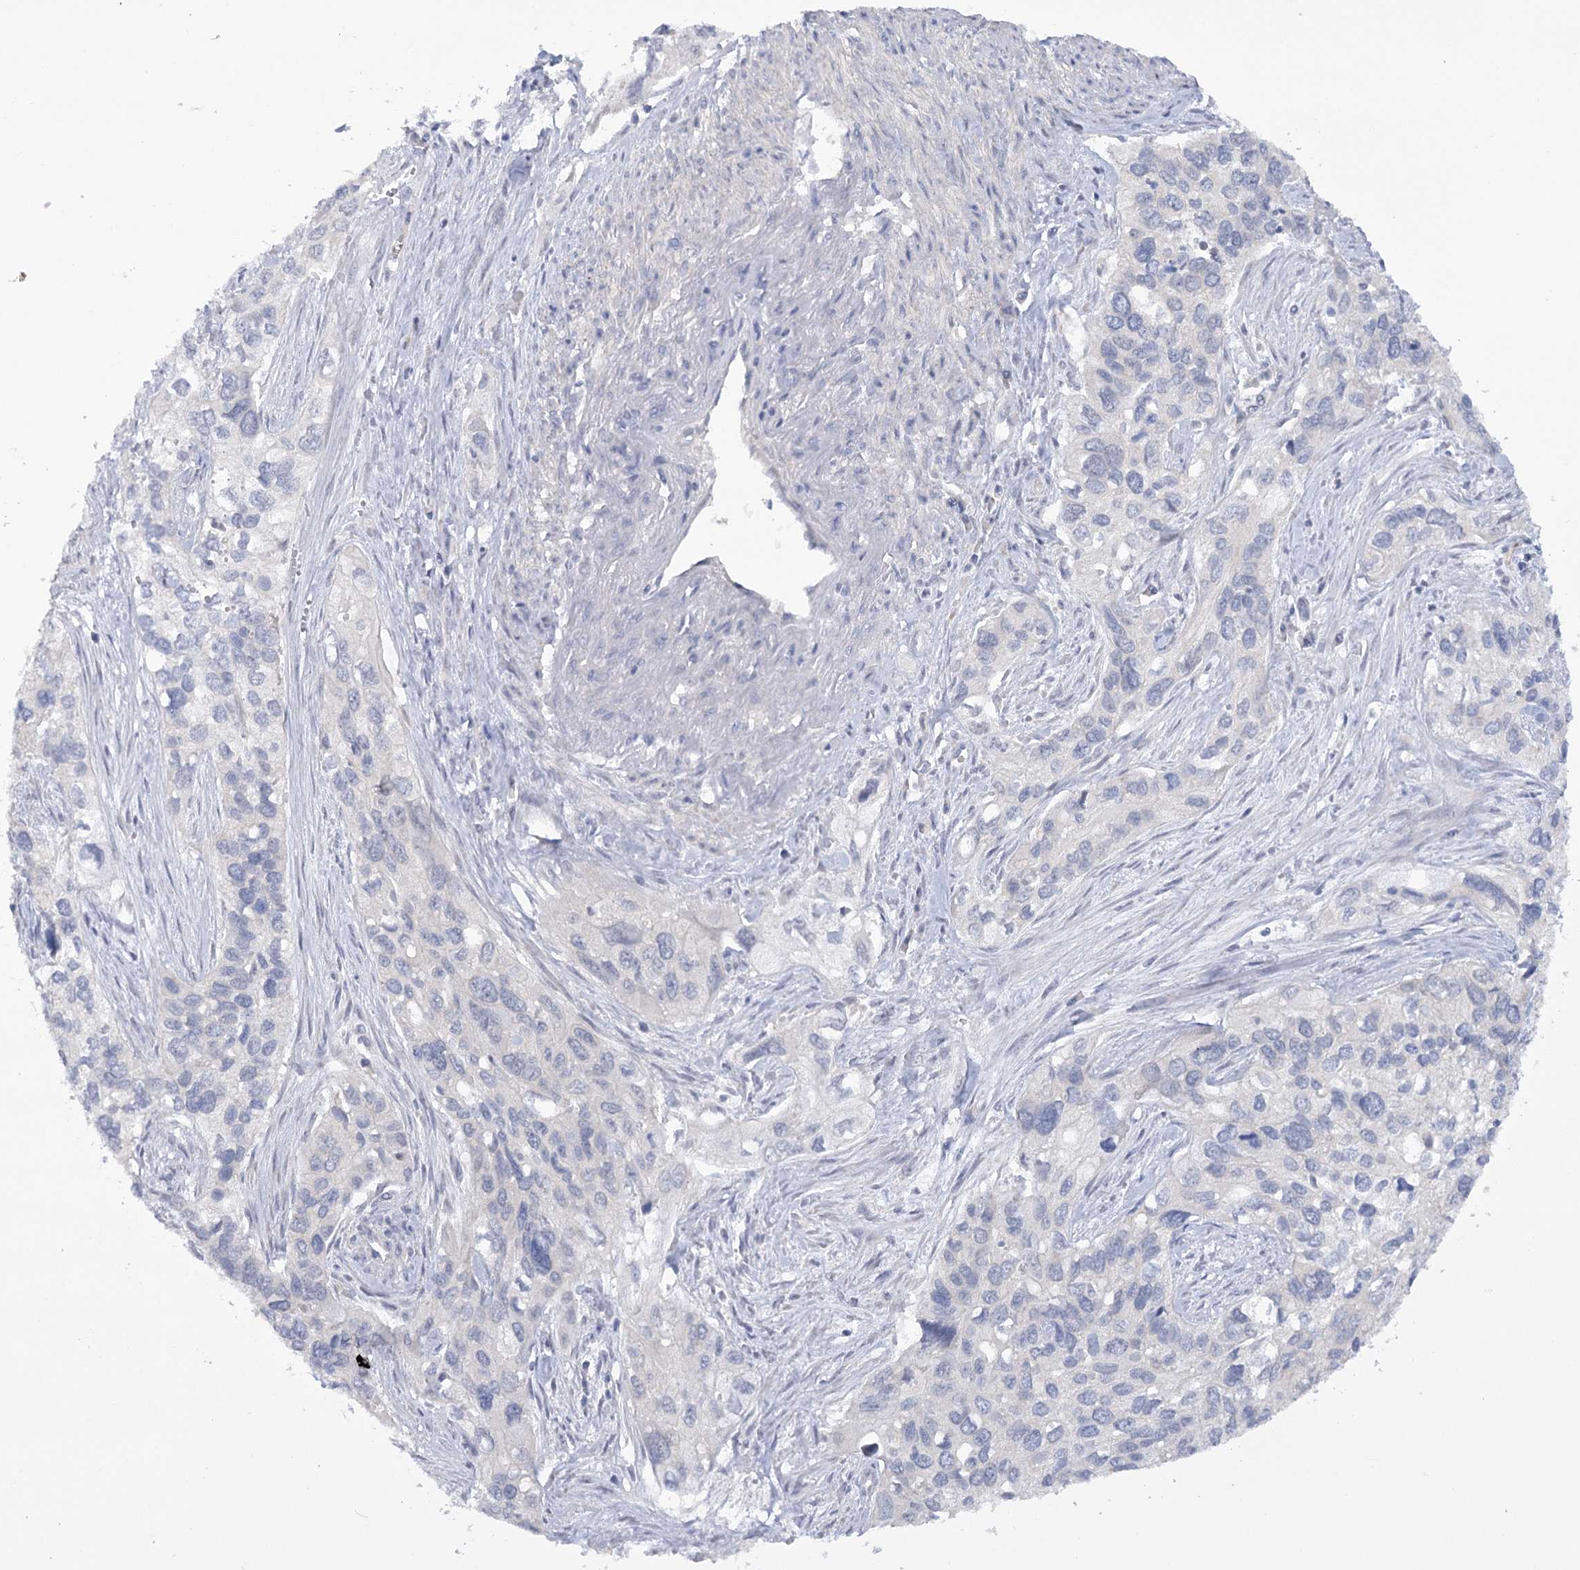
{"staining": {"intensity": "negative", "quantity": "none", "location": "none"}, "tissue": "cervical cancer", "cell_type": "Tumor cells", "image_type": "cancer", "snomed": [{"axis": "morphology", "description": "Squamous cell carcinoma, NOS"}, {"axis": "topography", "description": "Cervix"}], "caption": "The image exhibits no significant staining in tumor cells of cervical cancer.", "gene": "DCUN1D1", "patient": {"sex": "female", "age": 55}}